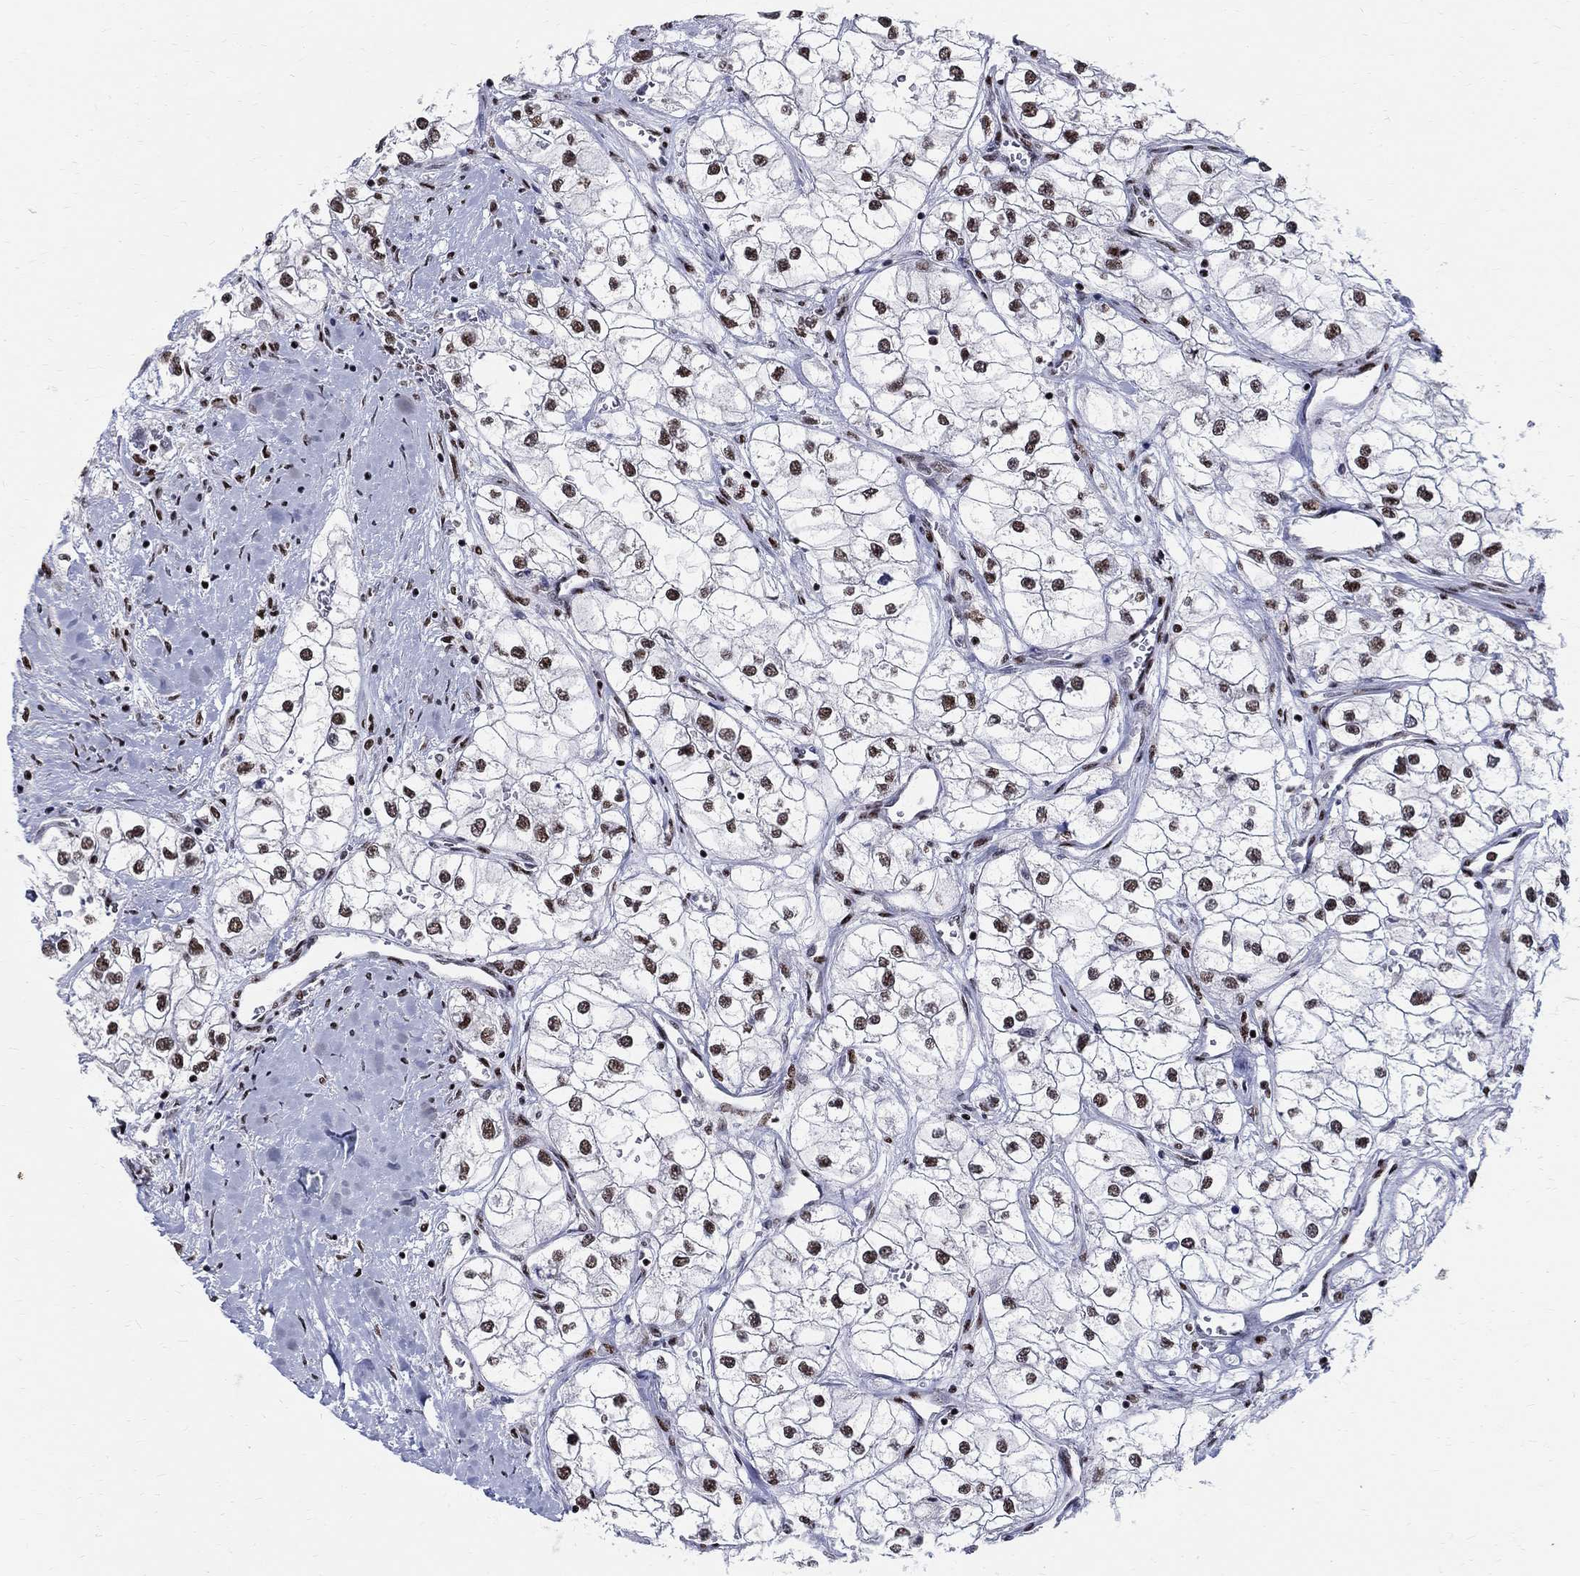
{"staining": {"intensity": "strong", "quantity": ">75%", "location": "nuclear"}, "tissue": "renal cancer", "cell_type": "Tumor cells", "image_type": "cancer", "snomed": [{"axis": "morphology", "description": "Adenocarcinoma, NOS"}, {"axis": "topography", "description": "Kidney"}], "caption": "Human renal adenocarcinoma stained with a brown dye demonstrates strong nuclear positive staining in approximately >75% of tumor cells.", "gene": "FBXO16", "patient": {"sex": "male", "age": 59}}